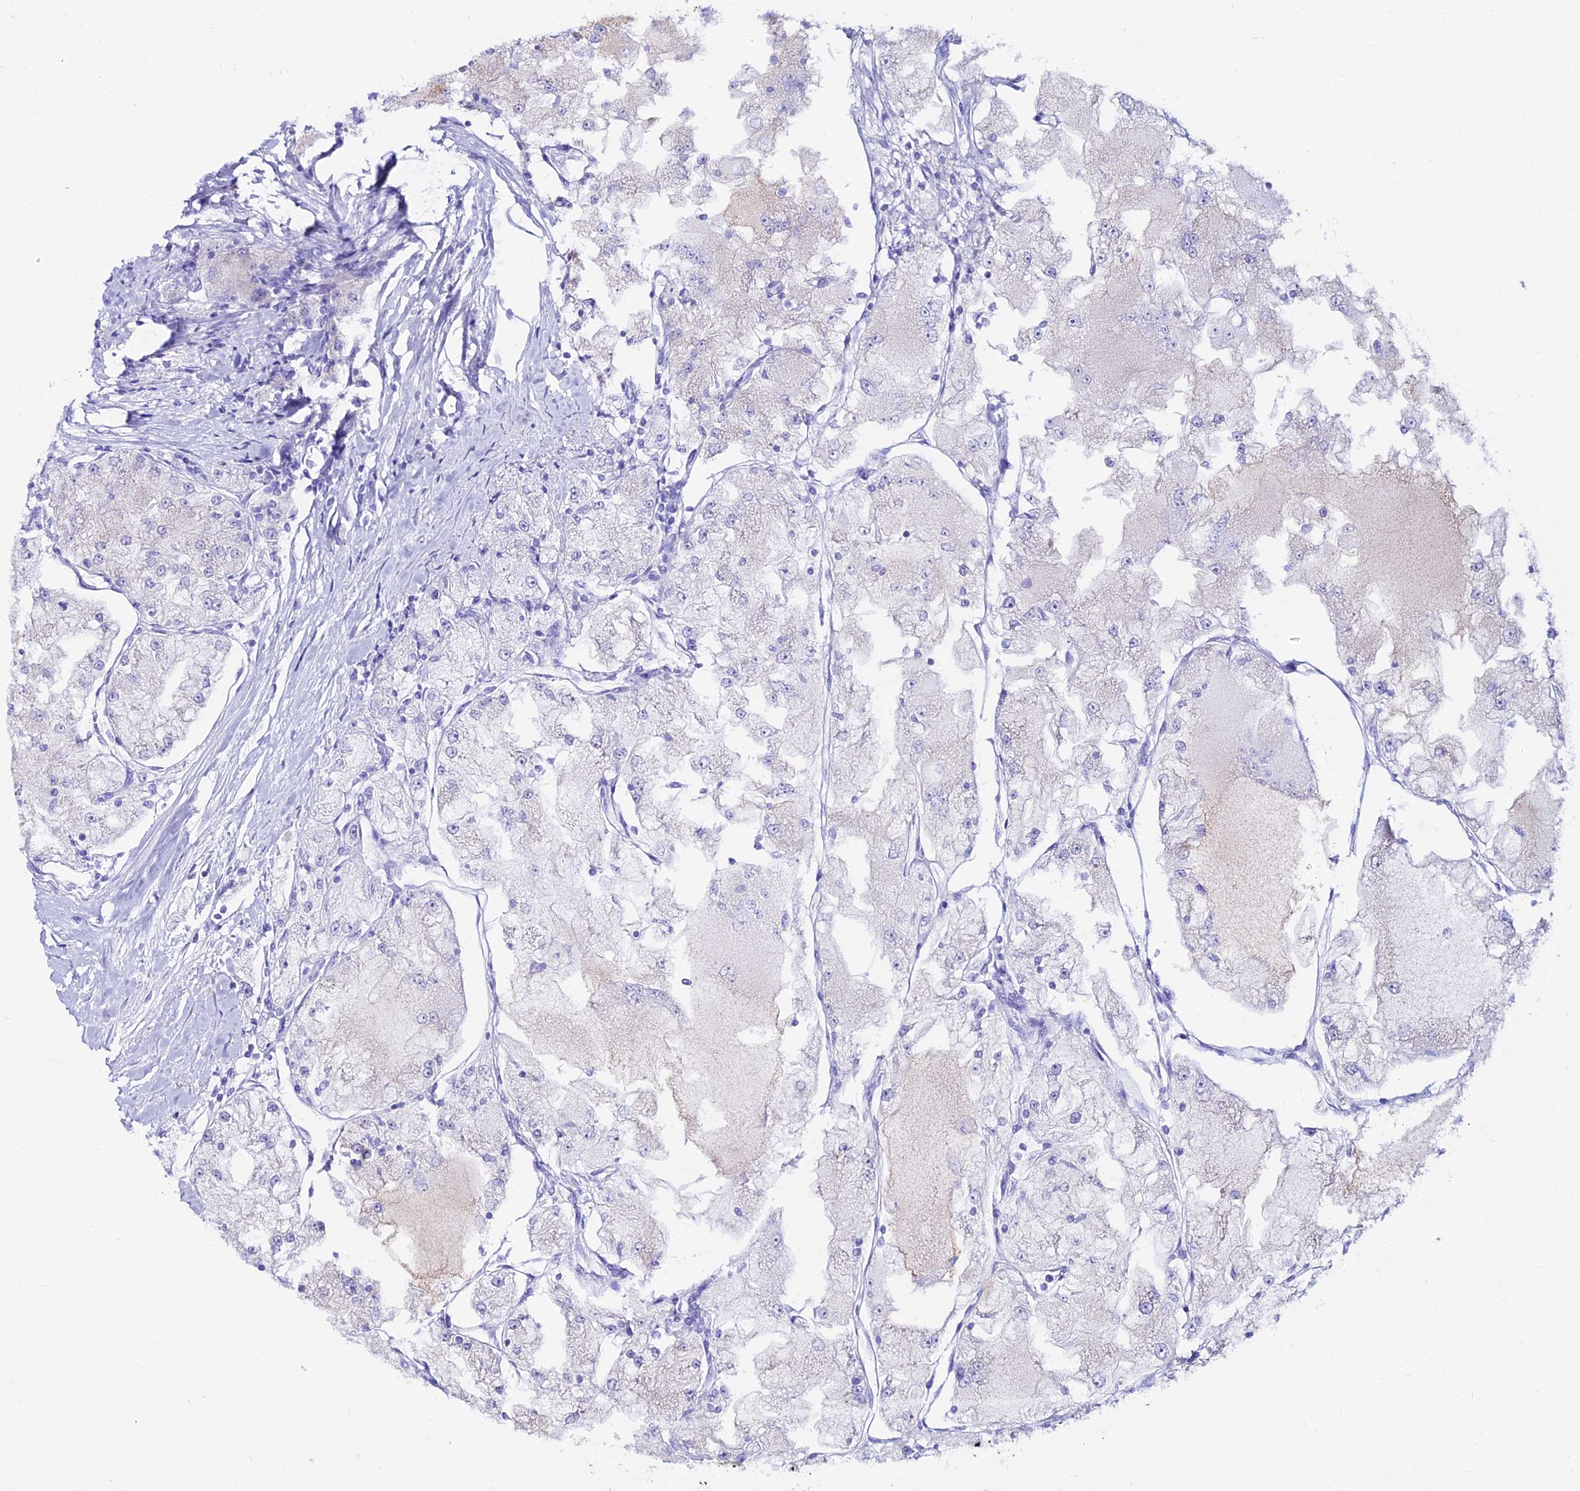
{"staining": {"intensity": "negative", "quantity": "none", "location": "none"}, "tissue": "renal cancer", "cell_type": "Tumor cells", "image_type": "cancer", "snomed": [{"axis": "morphology", "description": "Adenocarcinoma, NOS"}, {"axis": "topography", "description": "Kidney"}], "caption": "A high-resolution image shows IHC staining of renal cancer, which reveals no significant expression in tumor cells.", "gene": "OR4D5", "patient": {"sex": "female", "age": 72}}